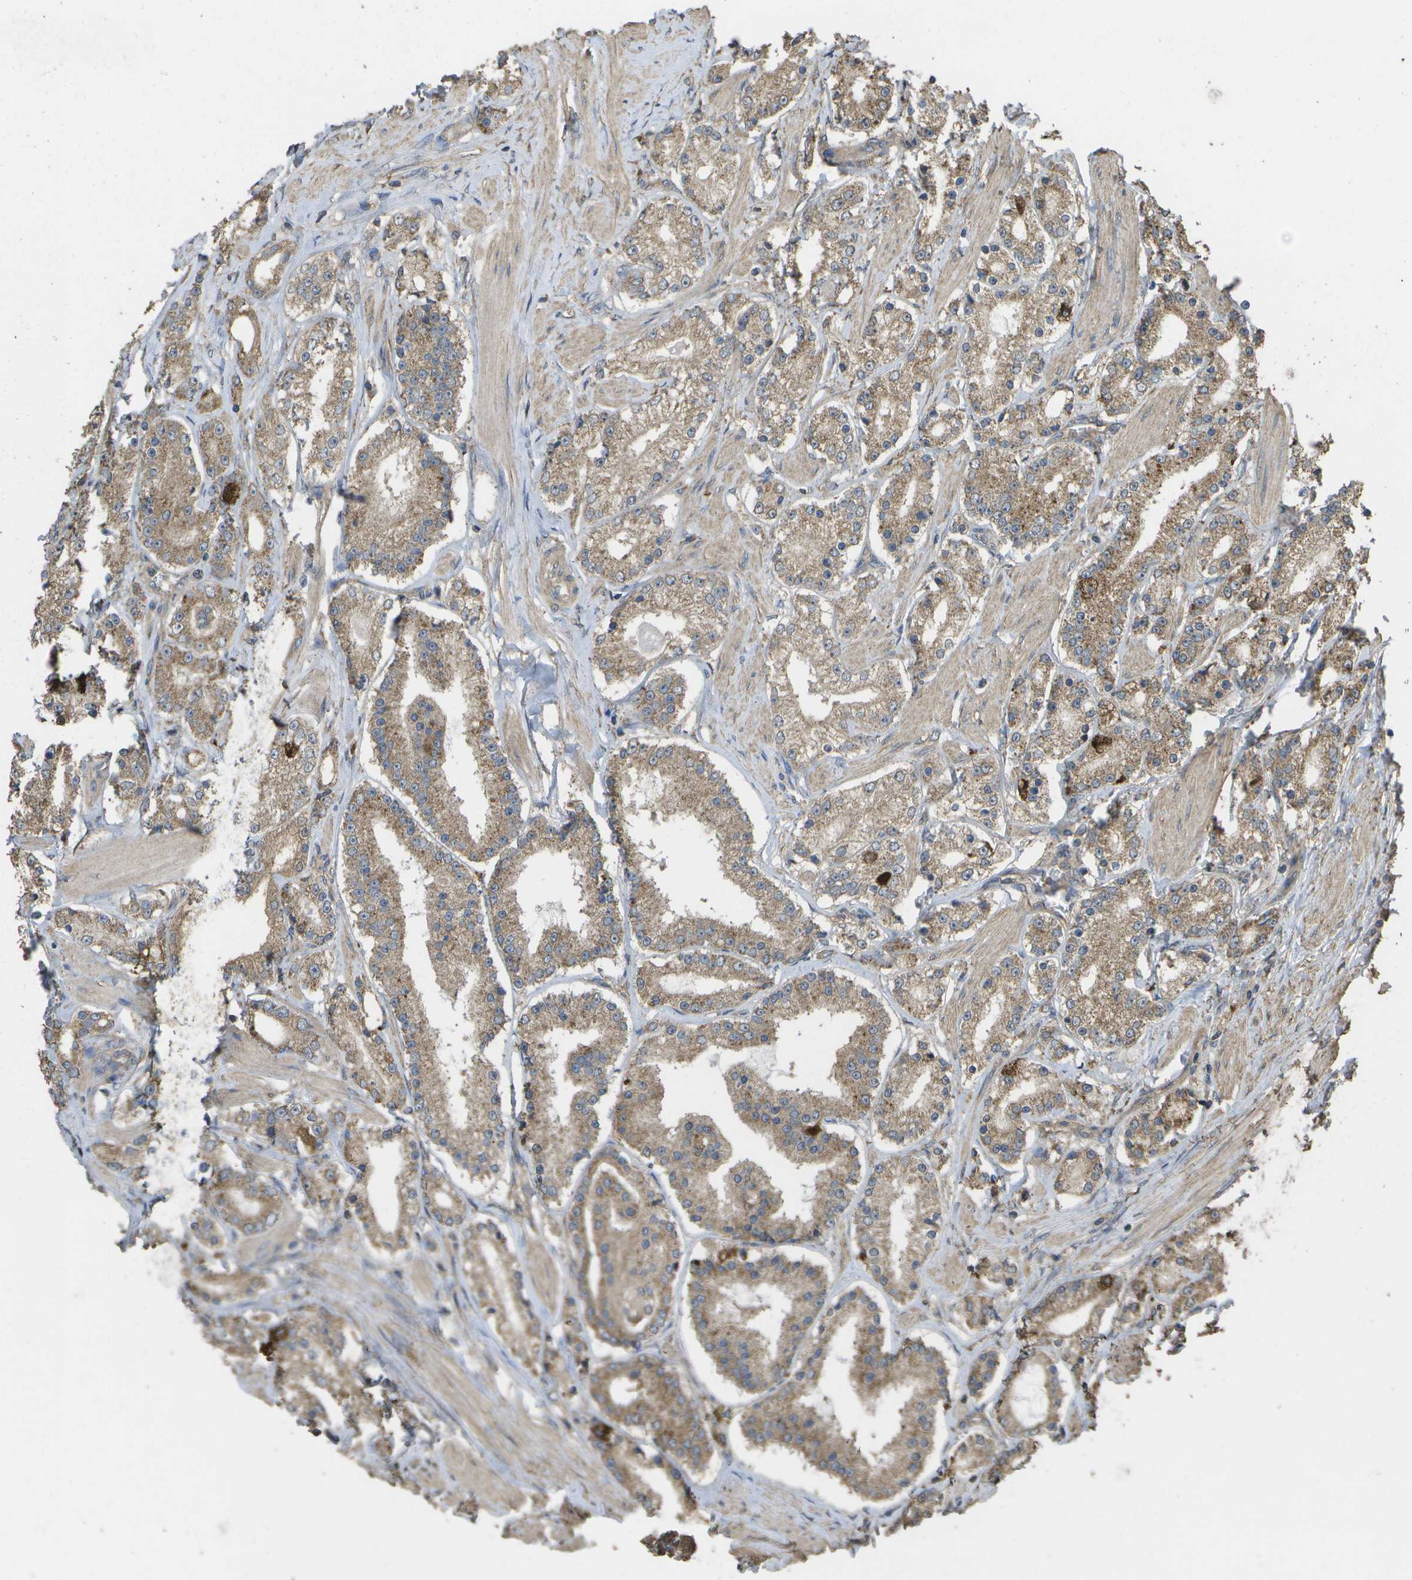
{"staining": {"intensity": "moderate", "quantity": ">75%", "location": "cytoplasmic/membranous"}, "tissue": "prostate cancer", "cell_type": "Tumor cells", "image_type": "cancer", "snomed": [{"axis": "morphology", "description": "Adenocarcinoma, Low grade"}, {"axis": "topography", "description": "Prostate"}], "caption": "Immunohistochemical staining of human prostate cancer (low-grade adenocarcinoma) exhibits medium levels of moderate cytoplasmic/membranous protein positivity in about >75% of tumor cells. (DAB = brown stain, brightfield microscopy at high magnification).", "gene": "SACS", "patient": {"sex": "male", "age": 63}}